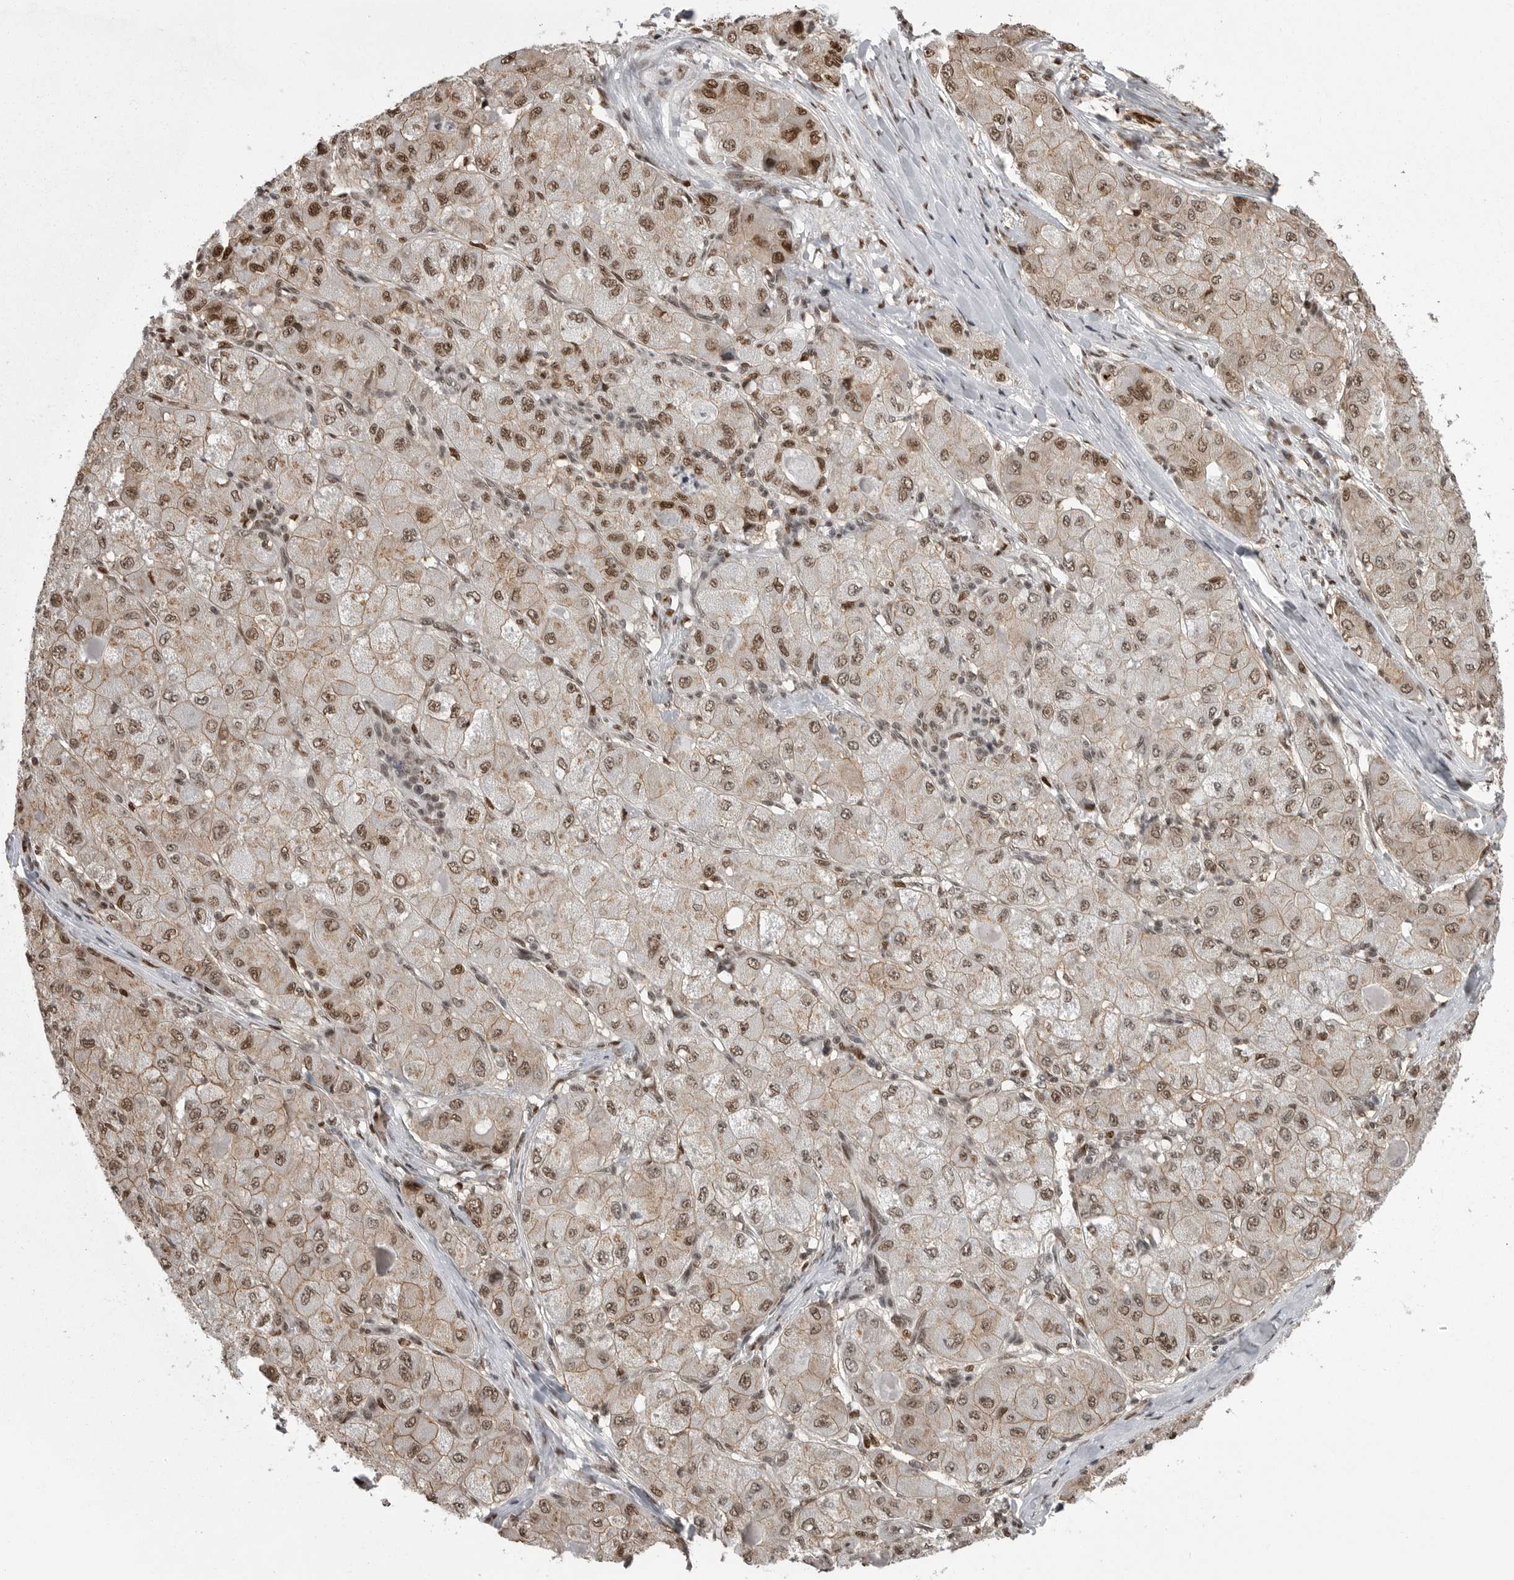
{"staining": {"intensity": "moderate", "quantity": ">75%", "location": "nuclear"}, "tissue": "liver cancer", "cell_type": "Tumor cells", "image_type": "cancer", "snomed": [{"axis": "morphology", "description": "Carcinoma, Hepatocellular, NOS"}, {"axis": "topography", "description": "Liver"}], "caption": "High-magnification brightfield microscopy of liver cancer stained with DAB (3,3'-diaminobenzidine) (brown) and counterstained with hematoxylin (blue). tumor cells exhibit moderate nuclear staining is present in about>75% of cells.", "gene": "YAF2", "patient": {"sex": "male", "age": 80}}